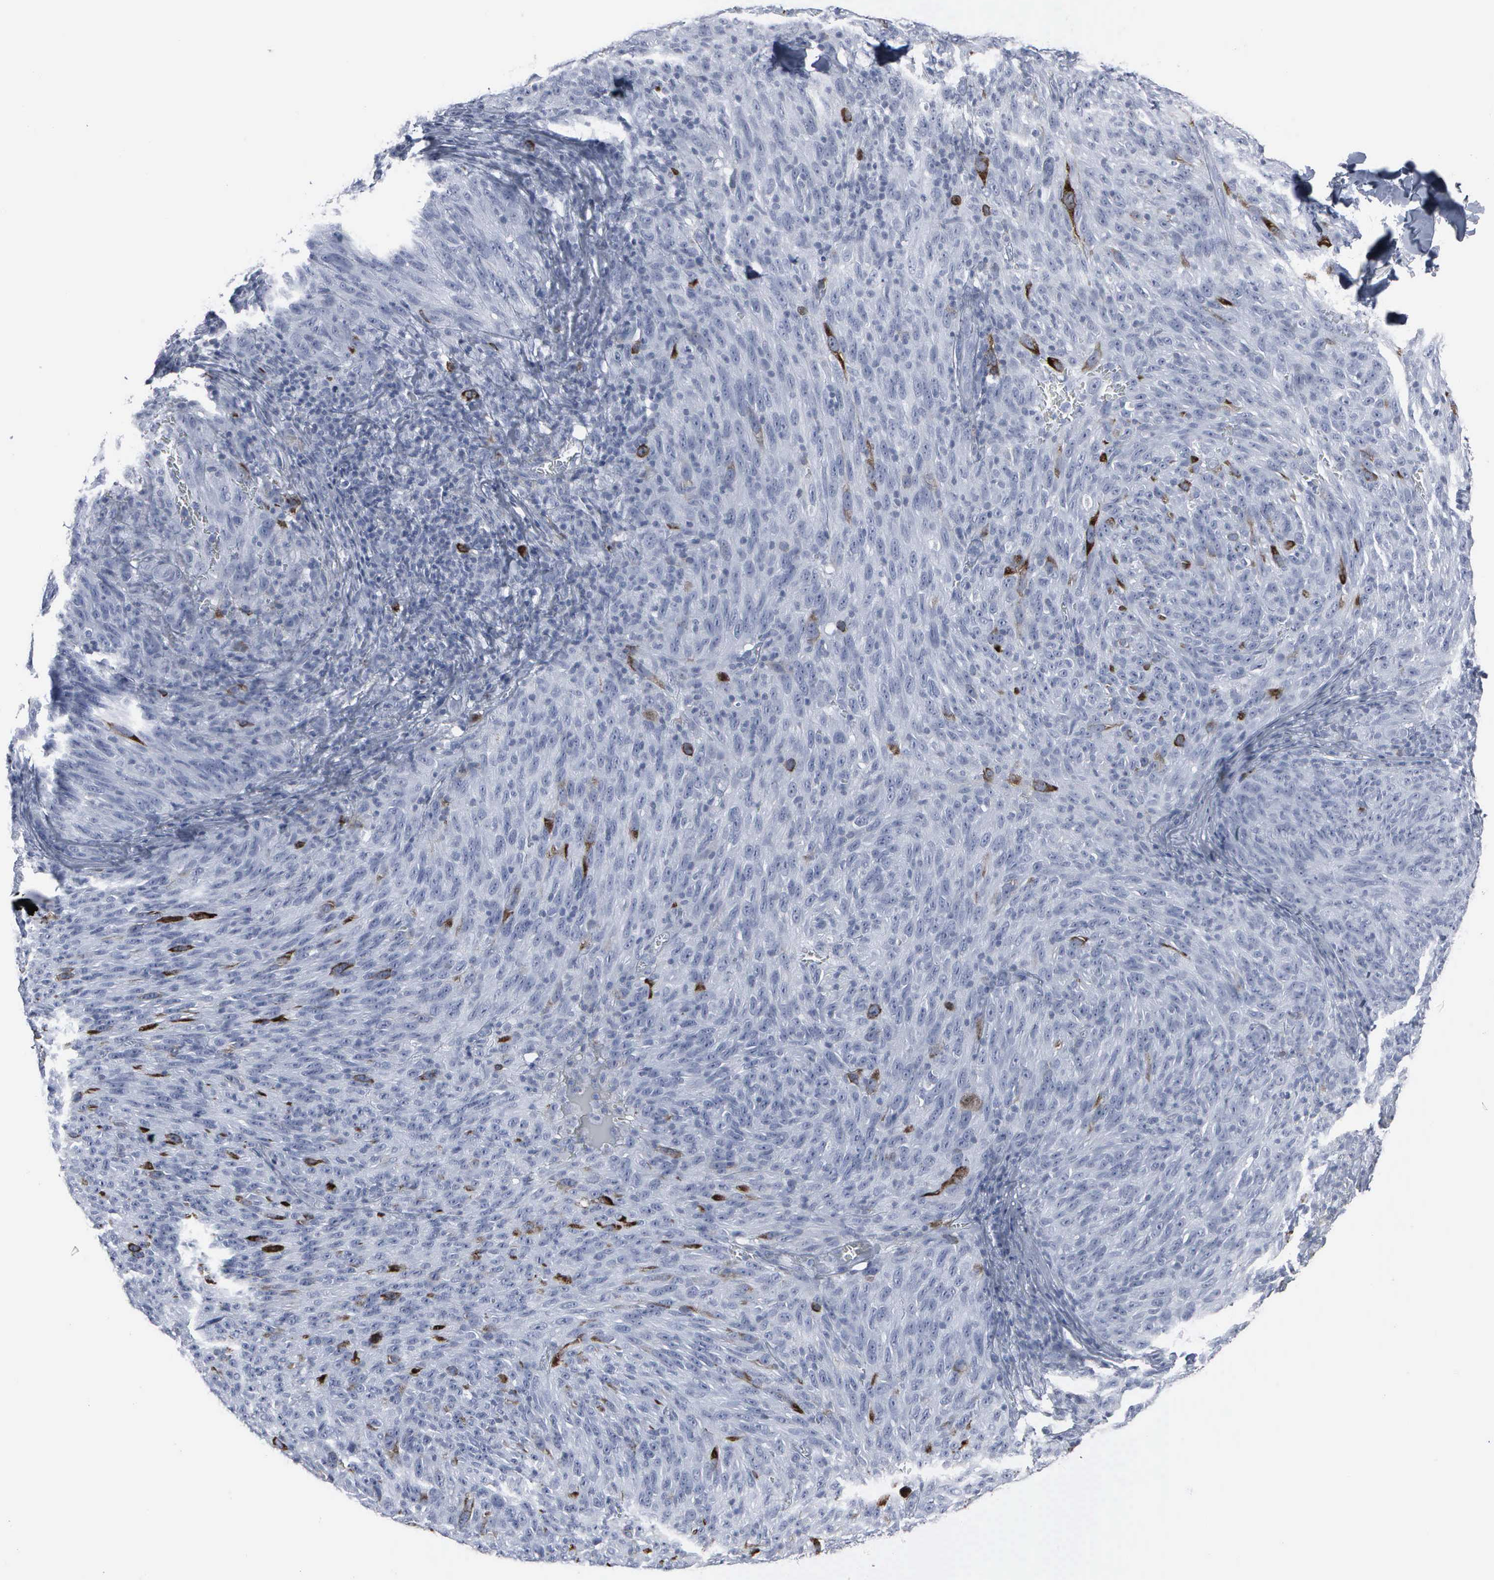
{"staining": {"intensity": "moderate", "quantity": "<25%", "location": "cytoplasmic/membranous,nuclear"}, "tissue": "melanoma", "cell_type": "Tumor cells", "image_type": "cancer", "snomed": [{"axis": "morphology", "description": "Malignant melanoma, NOS"}, {"axis": "topography", "description": "Skin"}], "caption": "Immunohistochemical staining of melanoma reveals low levels of moderate cytoplasmic/membranous and nuclear expression in about <25% of tumor cells.", "gene": "CCNB1", "patient": {"sex": "male", "age": 76}}